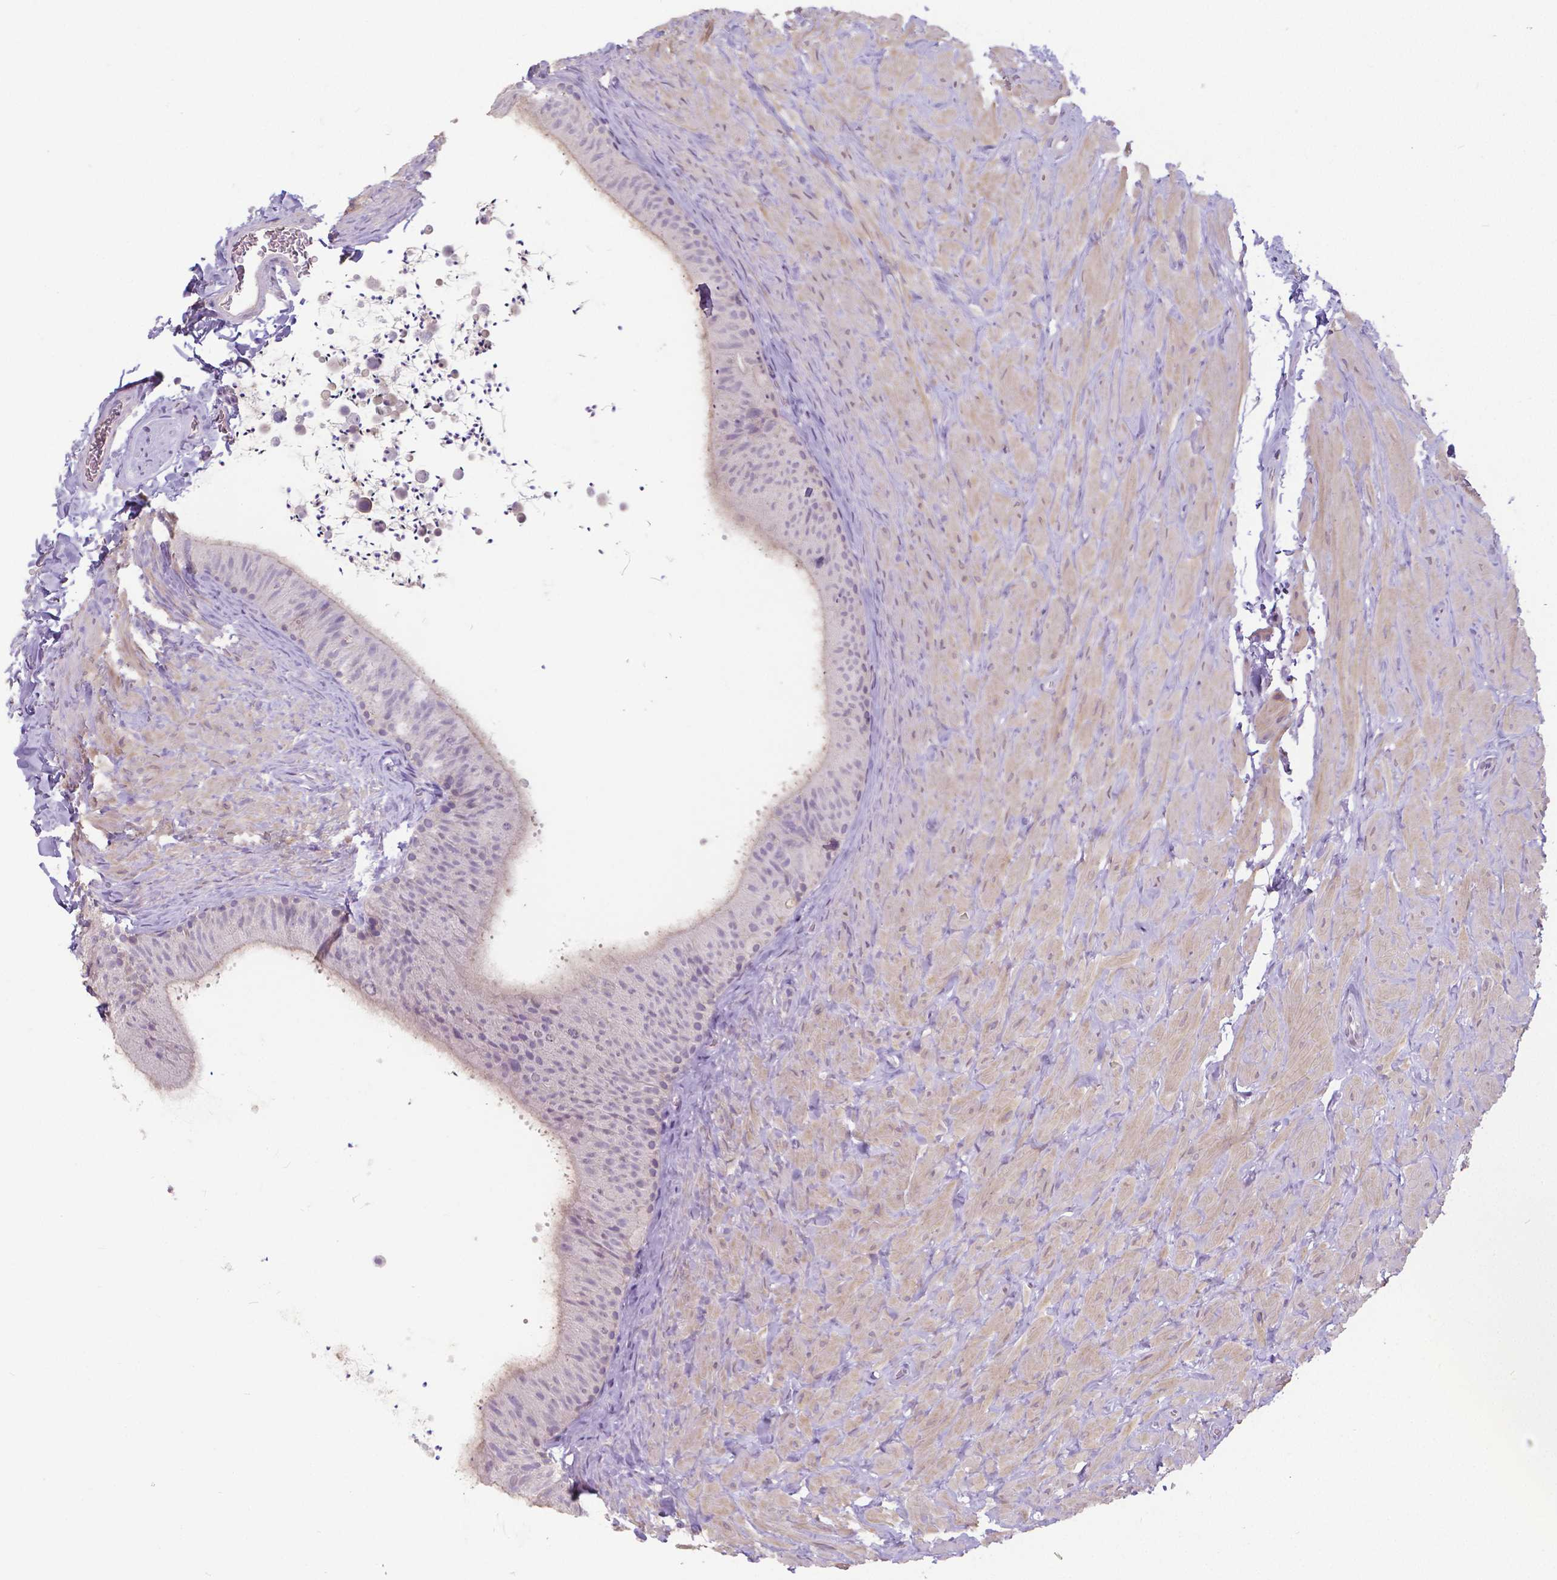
{"staining": {"intensity": "negative", "quantity": "none", "location": "none"}, "tissue": "epididymis", "cell_type": "Glandular cells", "image_type": "normal", "snomed": [{"axis": "morphology", "description": "Normal tissue, NOS"}, {"axis": "topography", "description": "Epididymis, spermatic cord, NOS"}, {"axis": "topography", "description": "Epididymis"}], "caption": "DAB immunohistochemical staining of unremarkable human epididymis reveals no significant expression in glandular cells.", "gene": "CRMP1", "patient": {"sex": "male", "age": 31}}